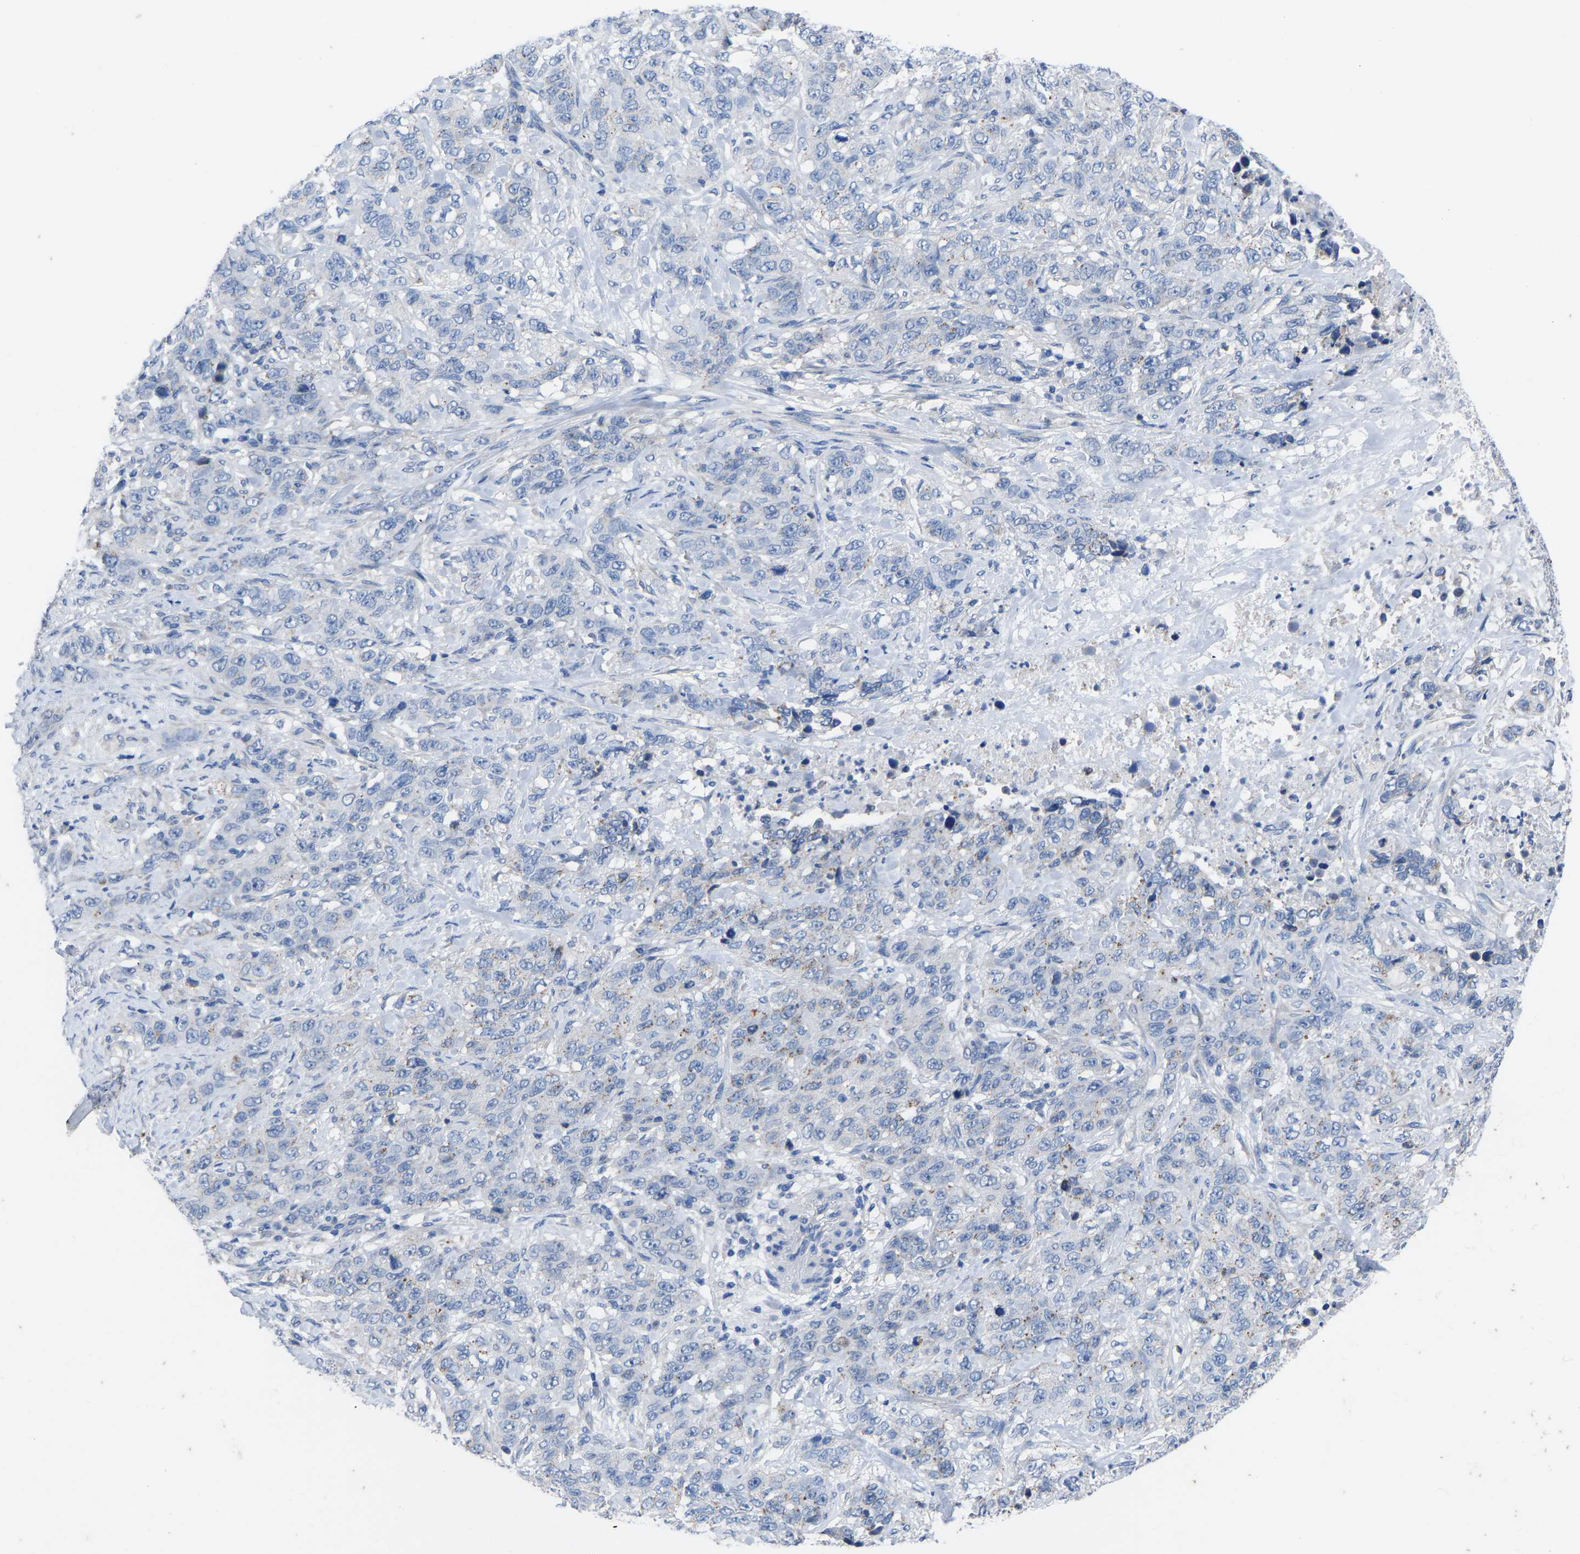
{"staining": {"intensity": "negative", "quantity": "none", "location": "none"}, "tissue": "stomach cancer", "cell_type": "Tumor cells", "image_type": "cancer", "snomed": [{"axis": "morphology", "description": "Adenocarcinoma, NOS"}, {"axis": "topography", "description": "Stomach"}], "caption": "Stomach adenocarcinoma was stained to show a protein in brown. There is no significant positivity in tumor cells.", "gene": "OLIG2", "patient": {"sex": "male", "age": 48}}